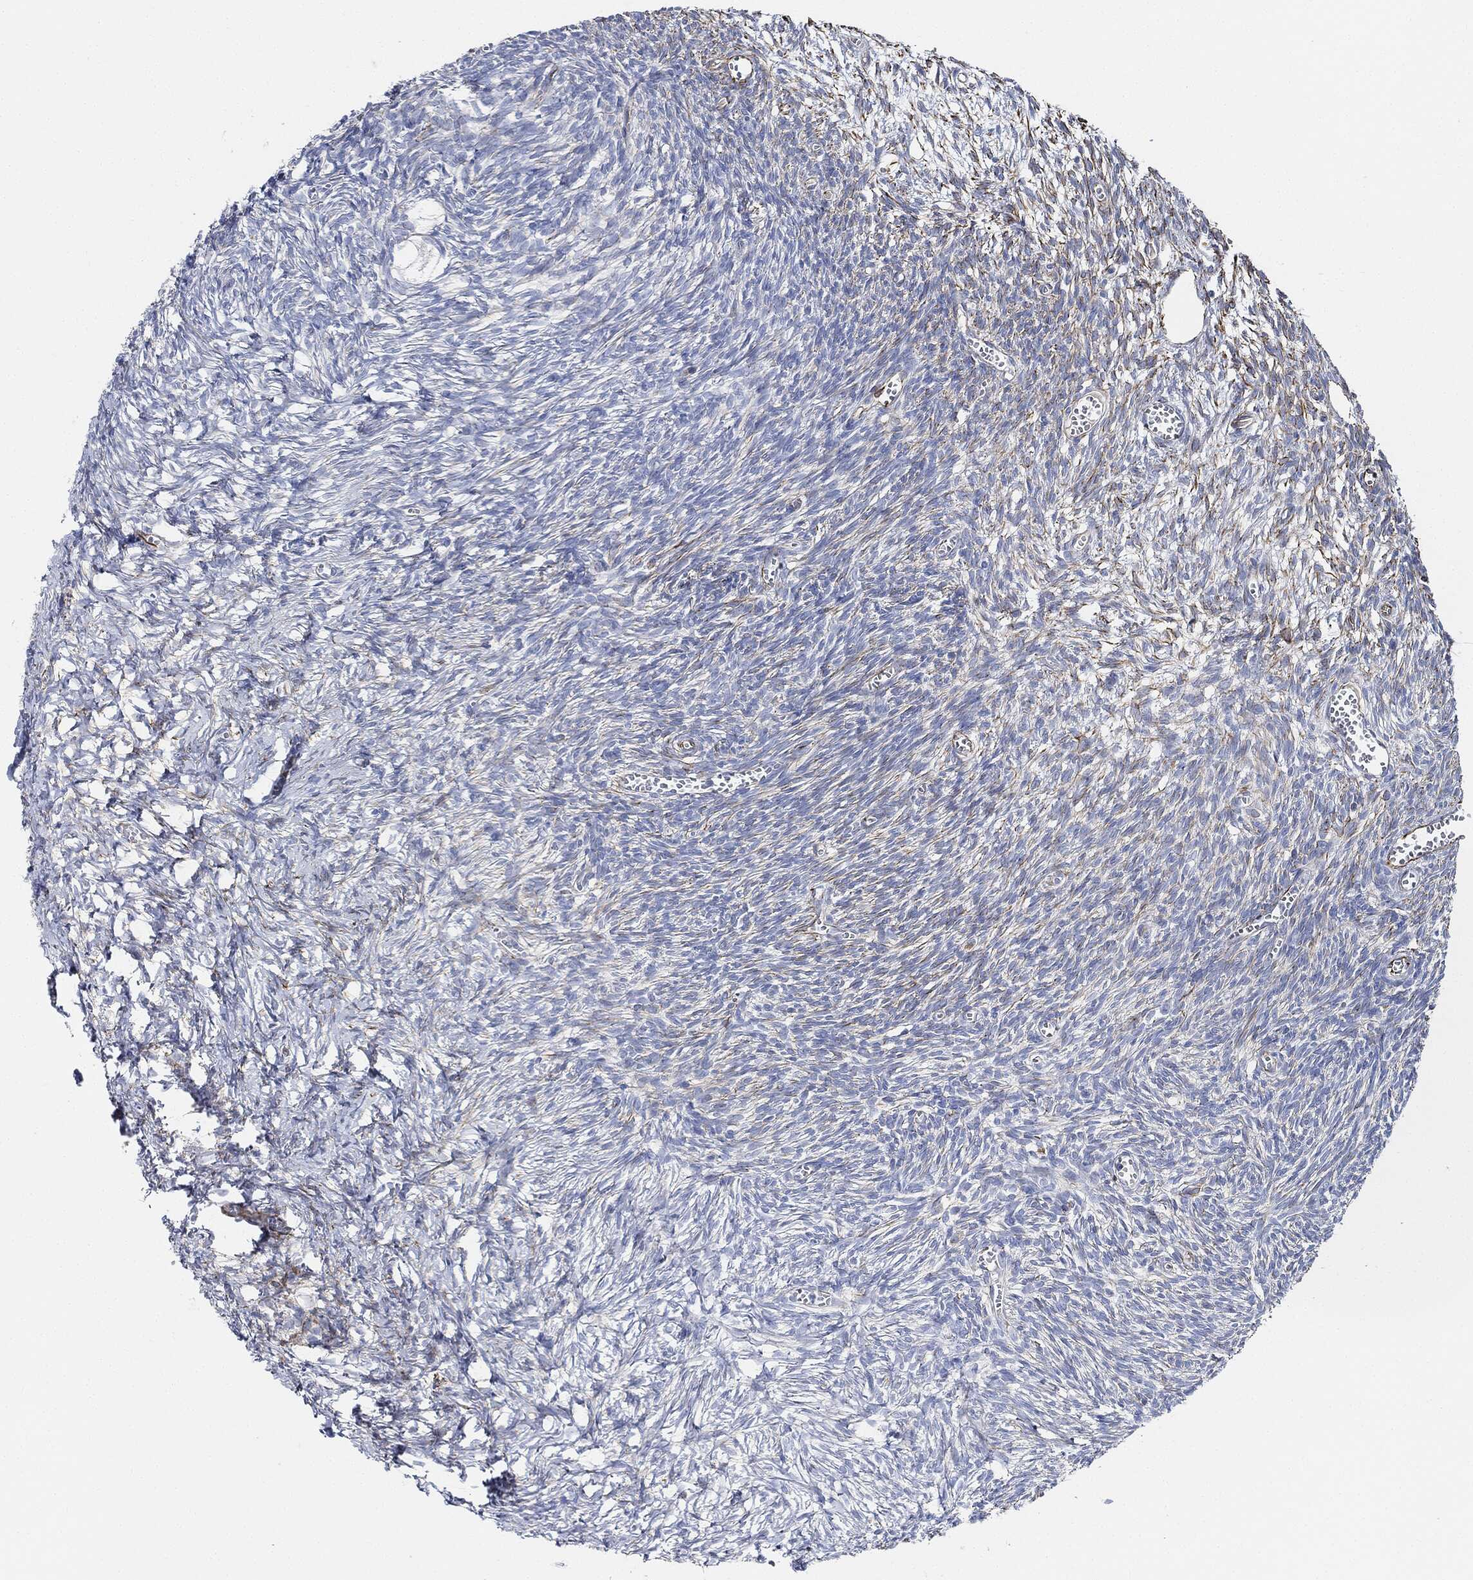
{"staining": {"intensity": "negative", "quantity": "none", "location": "none"}, "tissue": "ovary", "cell_type": "Follicle cells", "image_type": "normal", "snomed": [{"axis": "morphology", "description": "Normal tissue, NOS"}, {"axis": "topography", "description": "Ovary"}], "caption": "Human ovary stained for a protein using IHC shows no staining in follicle cells.", "gene": "THSD1", "patient": {"sex": "female", "age": 43}}